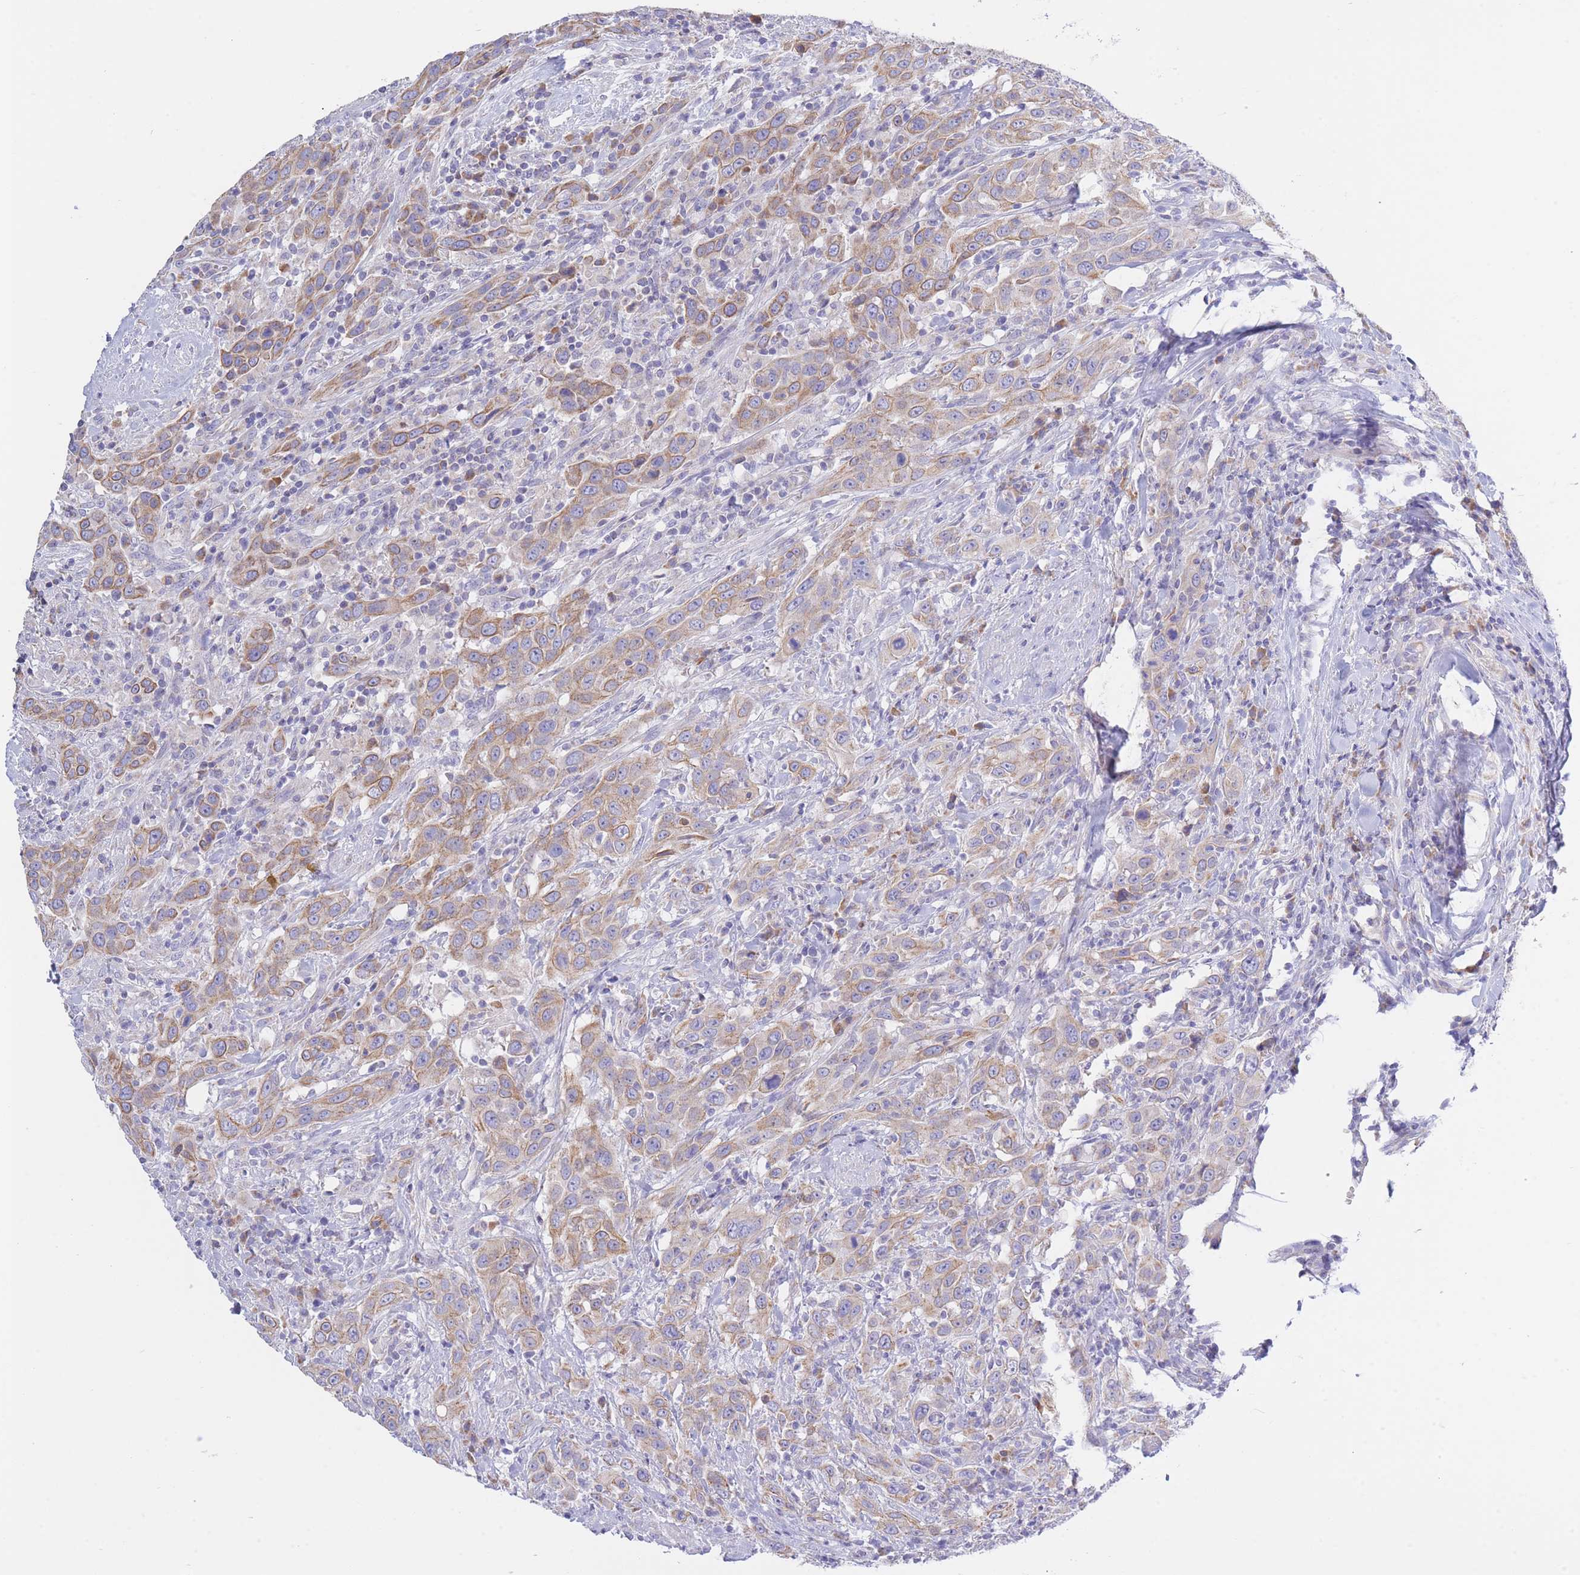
{"staining": {"intensity": "moderate", "quantity": ">75%", "location": "cytoplasmic/membranous"}, "tissue": "urothelial cancer", "cell_type": "Tumor cells", "image_type": "cancer", "snomed": [{"axis": "morphology", "description": "Urothelial carcinoma, High grade"}, {"axis": "topography", "description": "Urinary bladder"}], "caption": "A micrograph of urothelial cancer stained for a protein shows moderate cytoplasmic/membranous brown staining in tumor cells.", "gene": "NANP", "patient": {"sex": "male", "age": 61}}